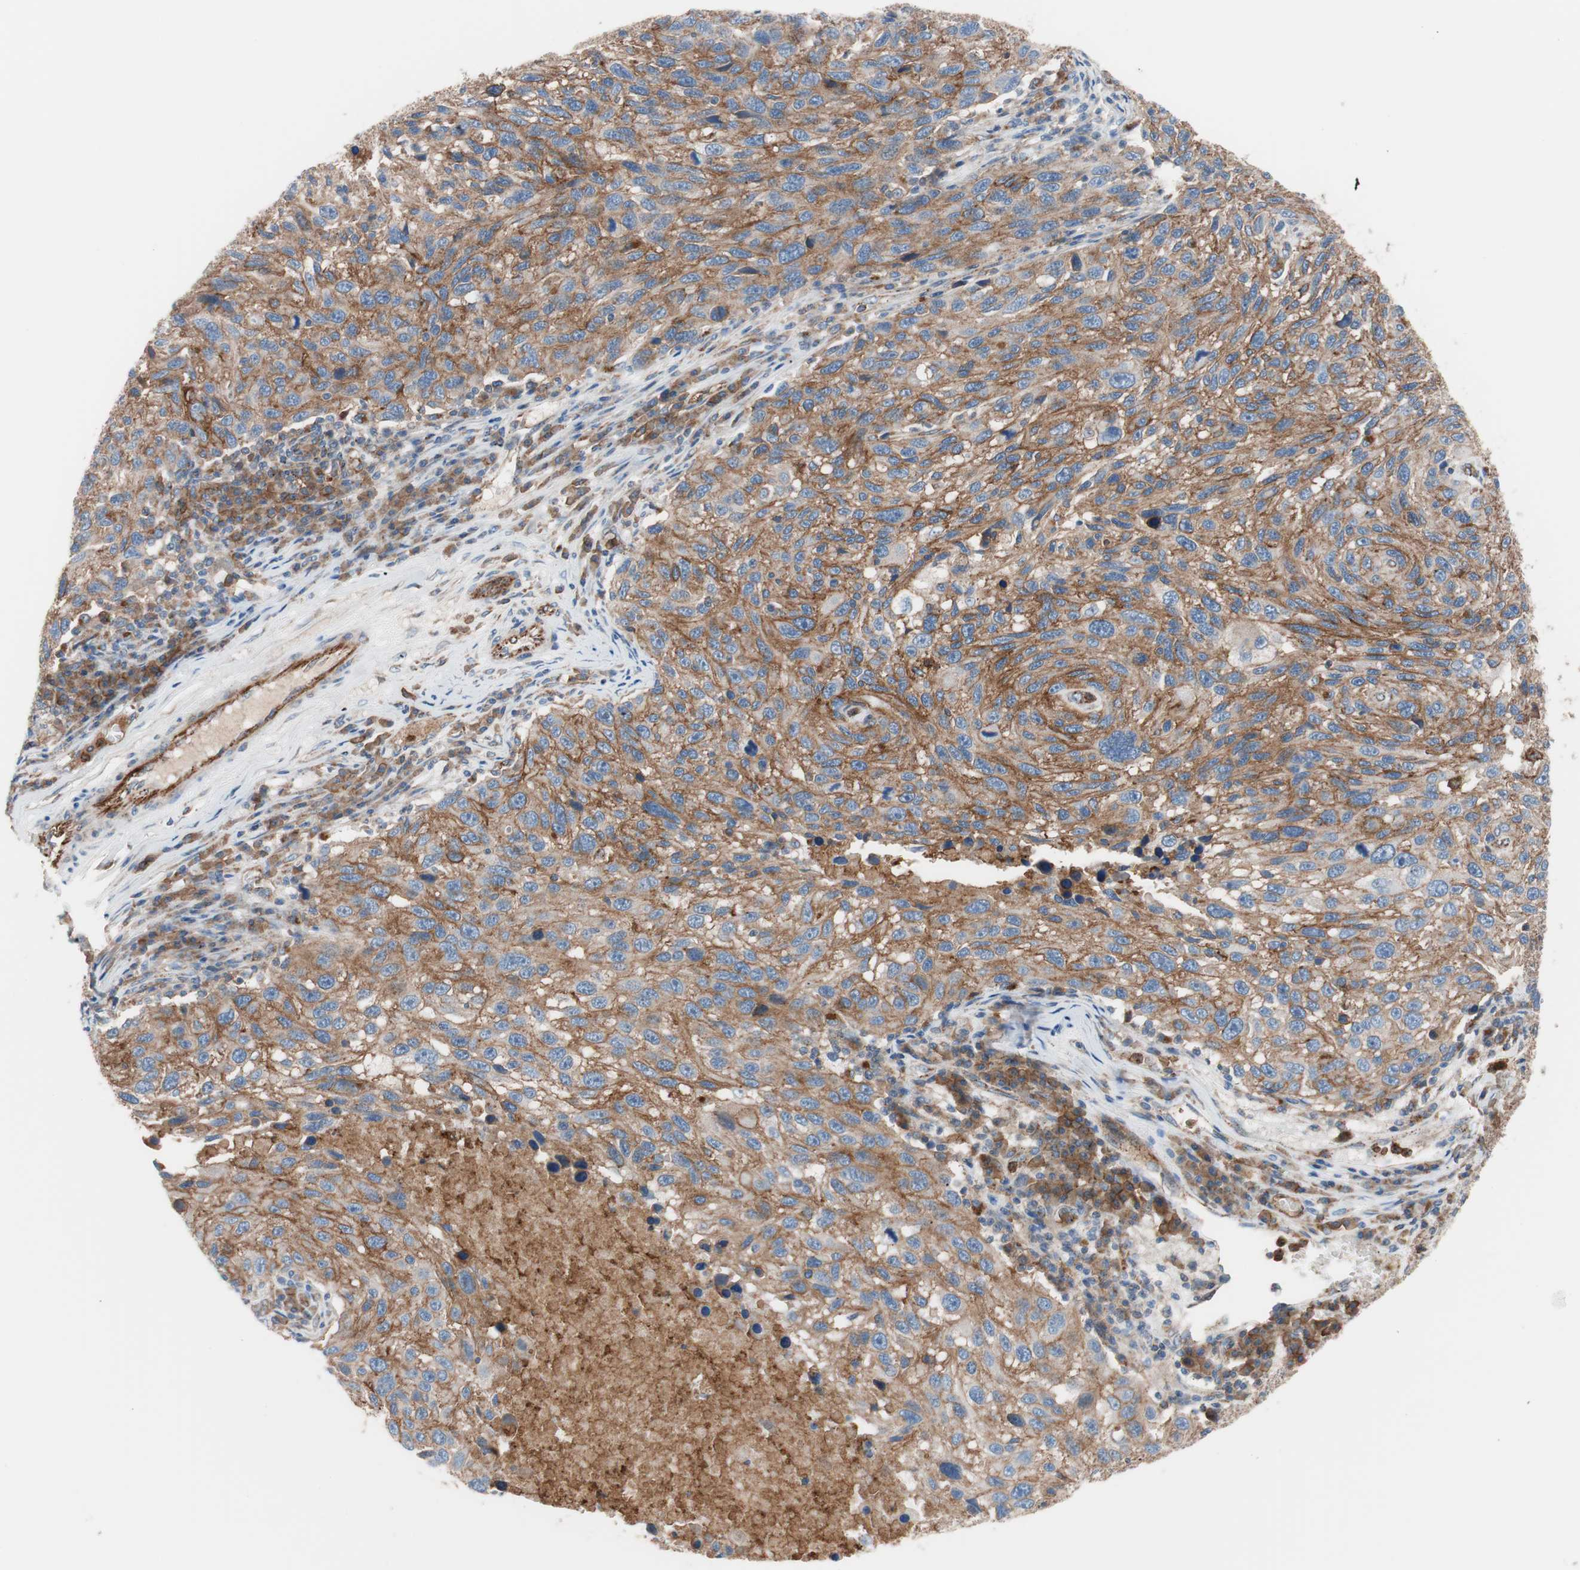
{"staining": {"intensity": "strong", "quantity": ">75%", "location": "cytoplasmic/membranous"}, "tissue": "melanoma", "cell_type": "Tumor cells", "image_type": "cancer", "snomed": [{"axis": "morphology", "description": "Malignant melanoma, NOS"}, {"axis": "topography", "description": "Skin"}], "caption": "The immunohistochemical stain shows strong cytoplasmic/membranous positivity in tumor cells of malignant melanoma tissue. (brown staining indicates protein expression, while blue staining denotes nuclei).", "gene": "FLOT2", "patient": {"sex": "male", "age": 53}}